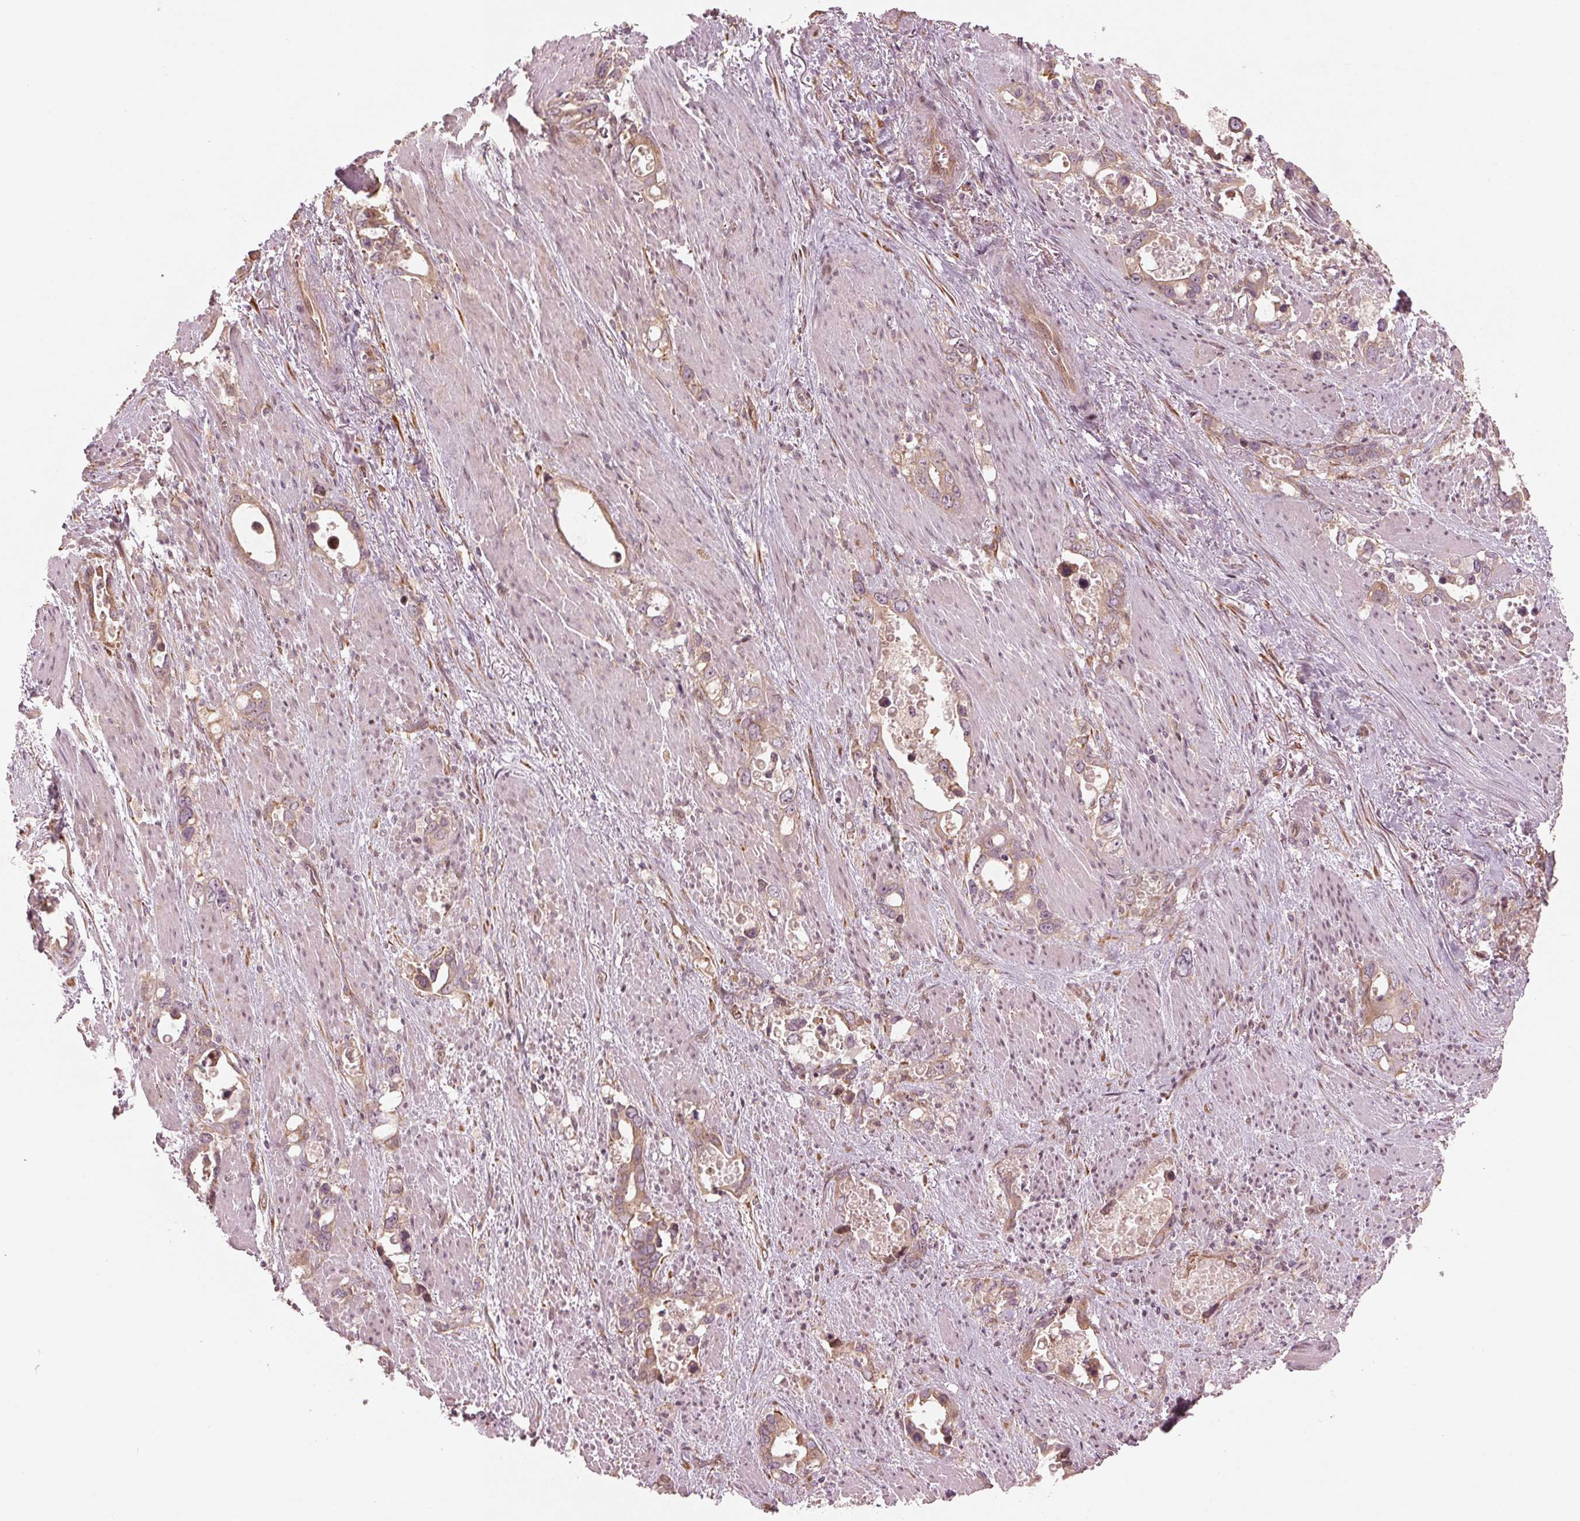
{"staining": {"intensity": "weak", "quantity": ">75%", "location": "cytoplasmic/membranous"}, "tissue": "stomach cancer", "cell_type": "Tumor cells", "image_type": "cancer", "snomed": [{"axis": "morphology", "description": "Normal tissue, NOS"}, {"axis": "morphology", "description": "Adenocarcinoma, NOS"}, {"axis": "topography", "description": "Esophagus"}, {"axis": "topography", "description": "Stomach, upper"}], "caption": "This photomicrograph displays immunohistochemistry staining of human stomach cancer, with low weak cytoplasmic/membranous staining in approximately >75% of tumor cells.", "gene": "CMIP", "patient": {"sex": "male", "age": 74}}